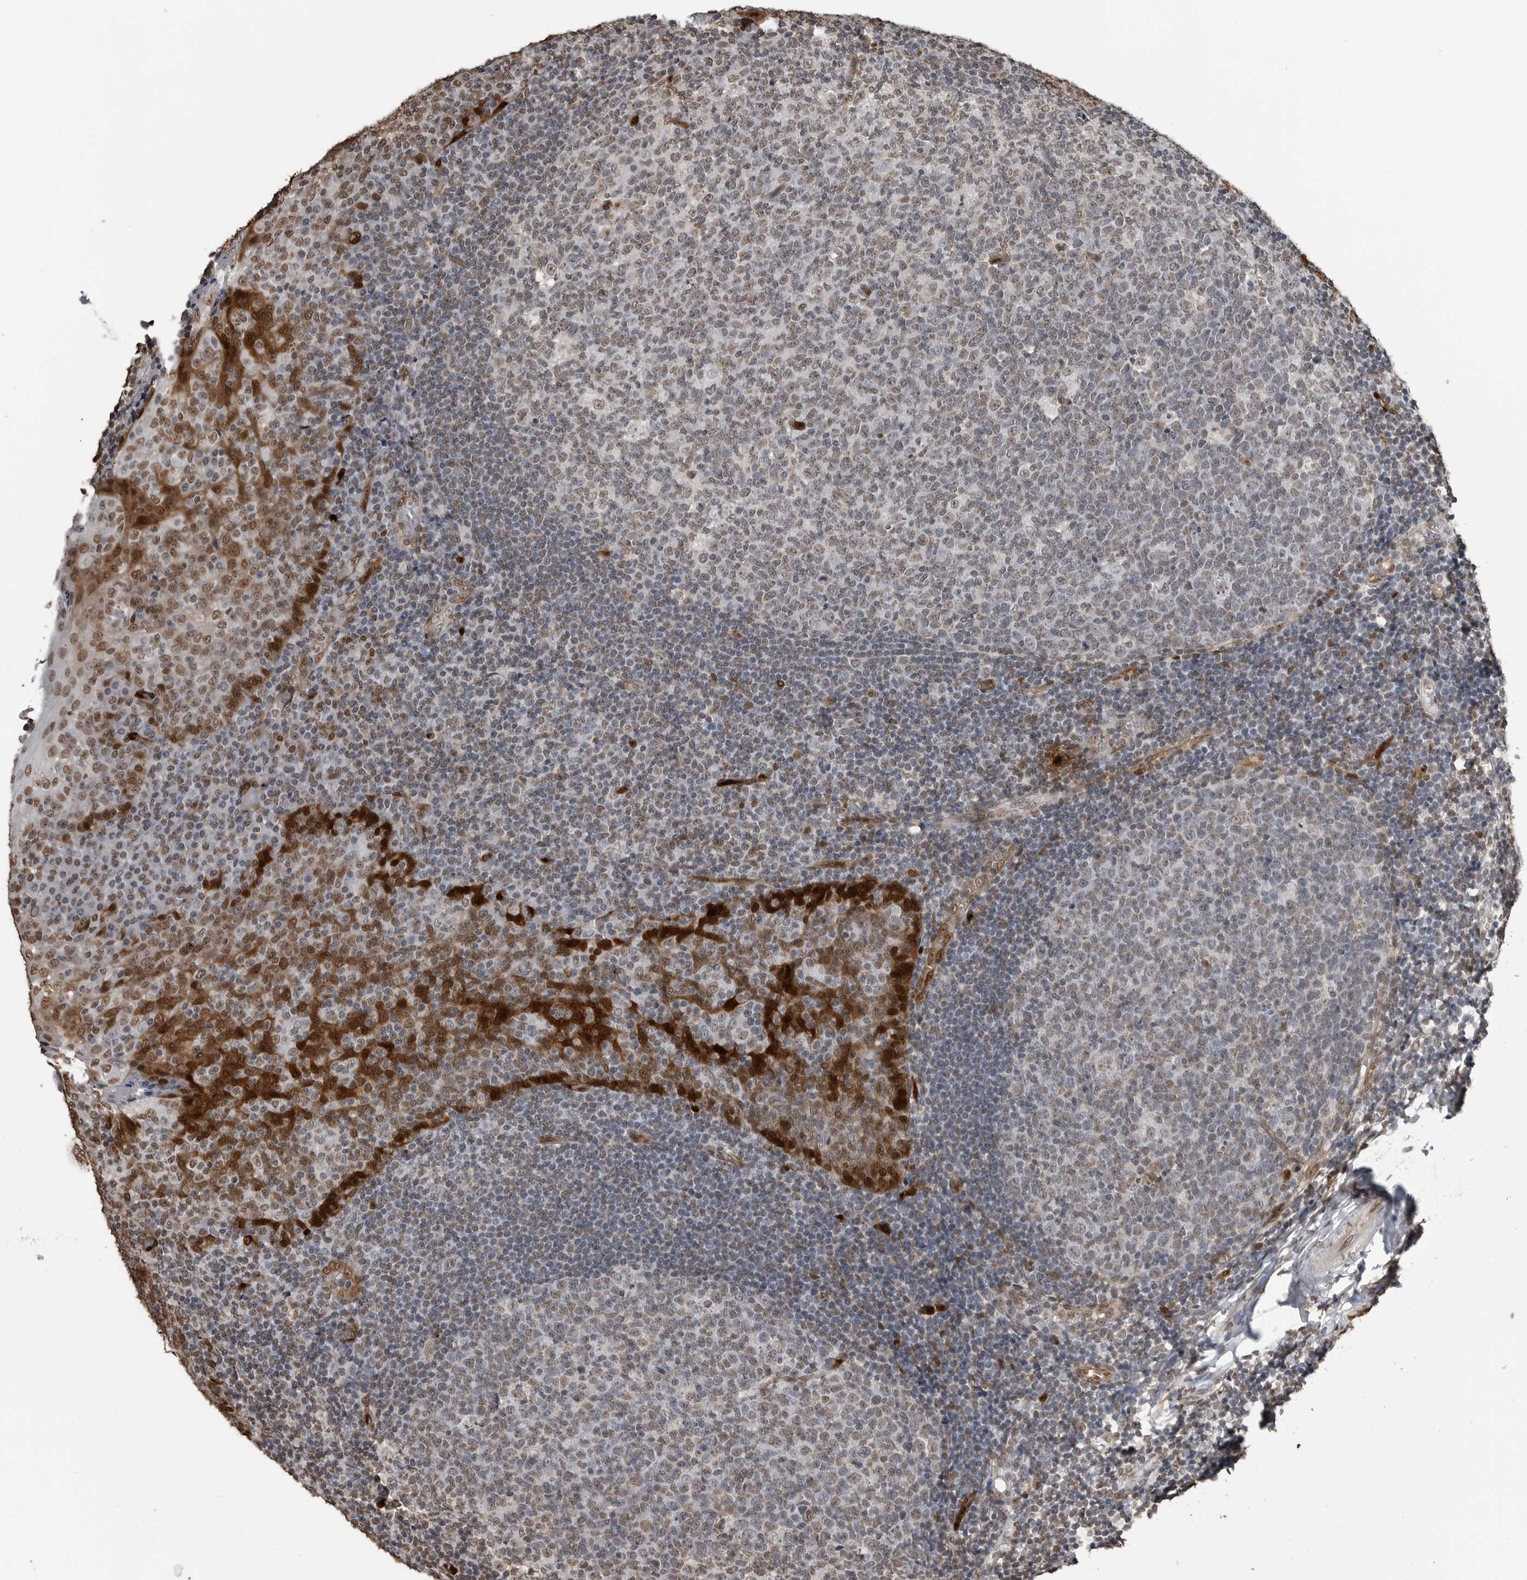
{"staining": {"intensity": "weak", "quantity": "25%-75%", "location": "nuclear"}, "tissue": "tonsil", "cell_type": "Germinal center cells", "image_type": "normal", "snomed": [{"axis": "morphology", "description": "Normal tissue, NOS"}, {"axis": "topography", "description": "Tonsil"}], "caption": "A micrograph of tonsil stained for a protein reveals weak nuclear brown staining in germinal center cells. The staining was performed using DAB (3,3'-diaminobenzidine) to visualize the protein expression in brown, while the nuclei were stained in blue with hematoxylin (Magnification: 20x).", "gene": "SMAD2", "patient": {"sex": "female", "age": 19}}